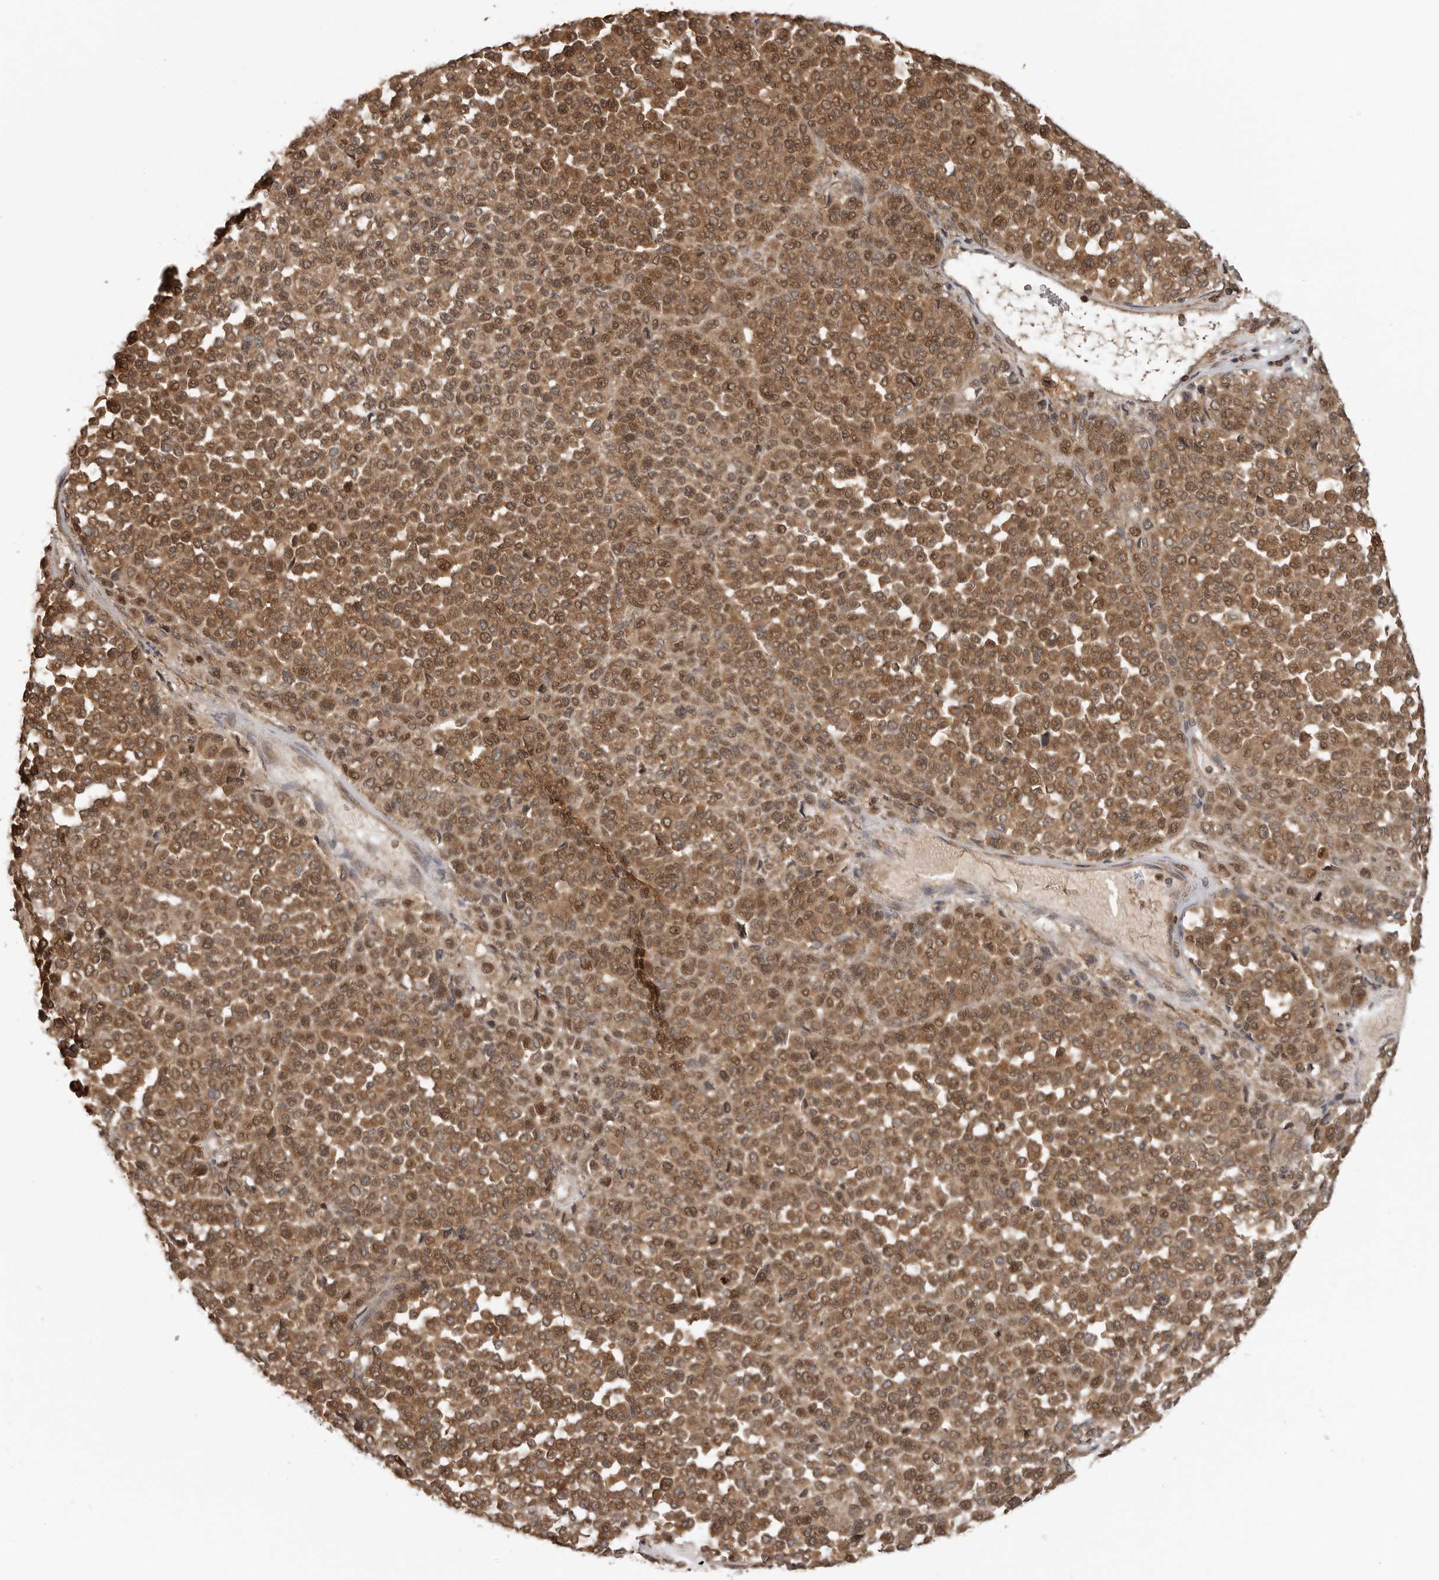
{"staining": {"intensity": "moderate", "quantity": ">75%", "location": "cytoplasmic/membranous,nuclear"}, "tissue": "melanoma", "cell_type": "Tumor cells", "image_type": "cancer", "snomed": [{"axis": "morphology", "description": "Malignant melanoma, Metastatic site"}, {"axis": "topography", "description": "Pancreas"}], "caption": "Melanoma stained with a brown dye demonstrates moderate cytoplasmic/membranous and nuclear positive positivity in about >75% of tumor cells.", "gene": "ERN1", "patient": {"sex": "female", "age": 30}}